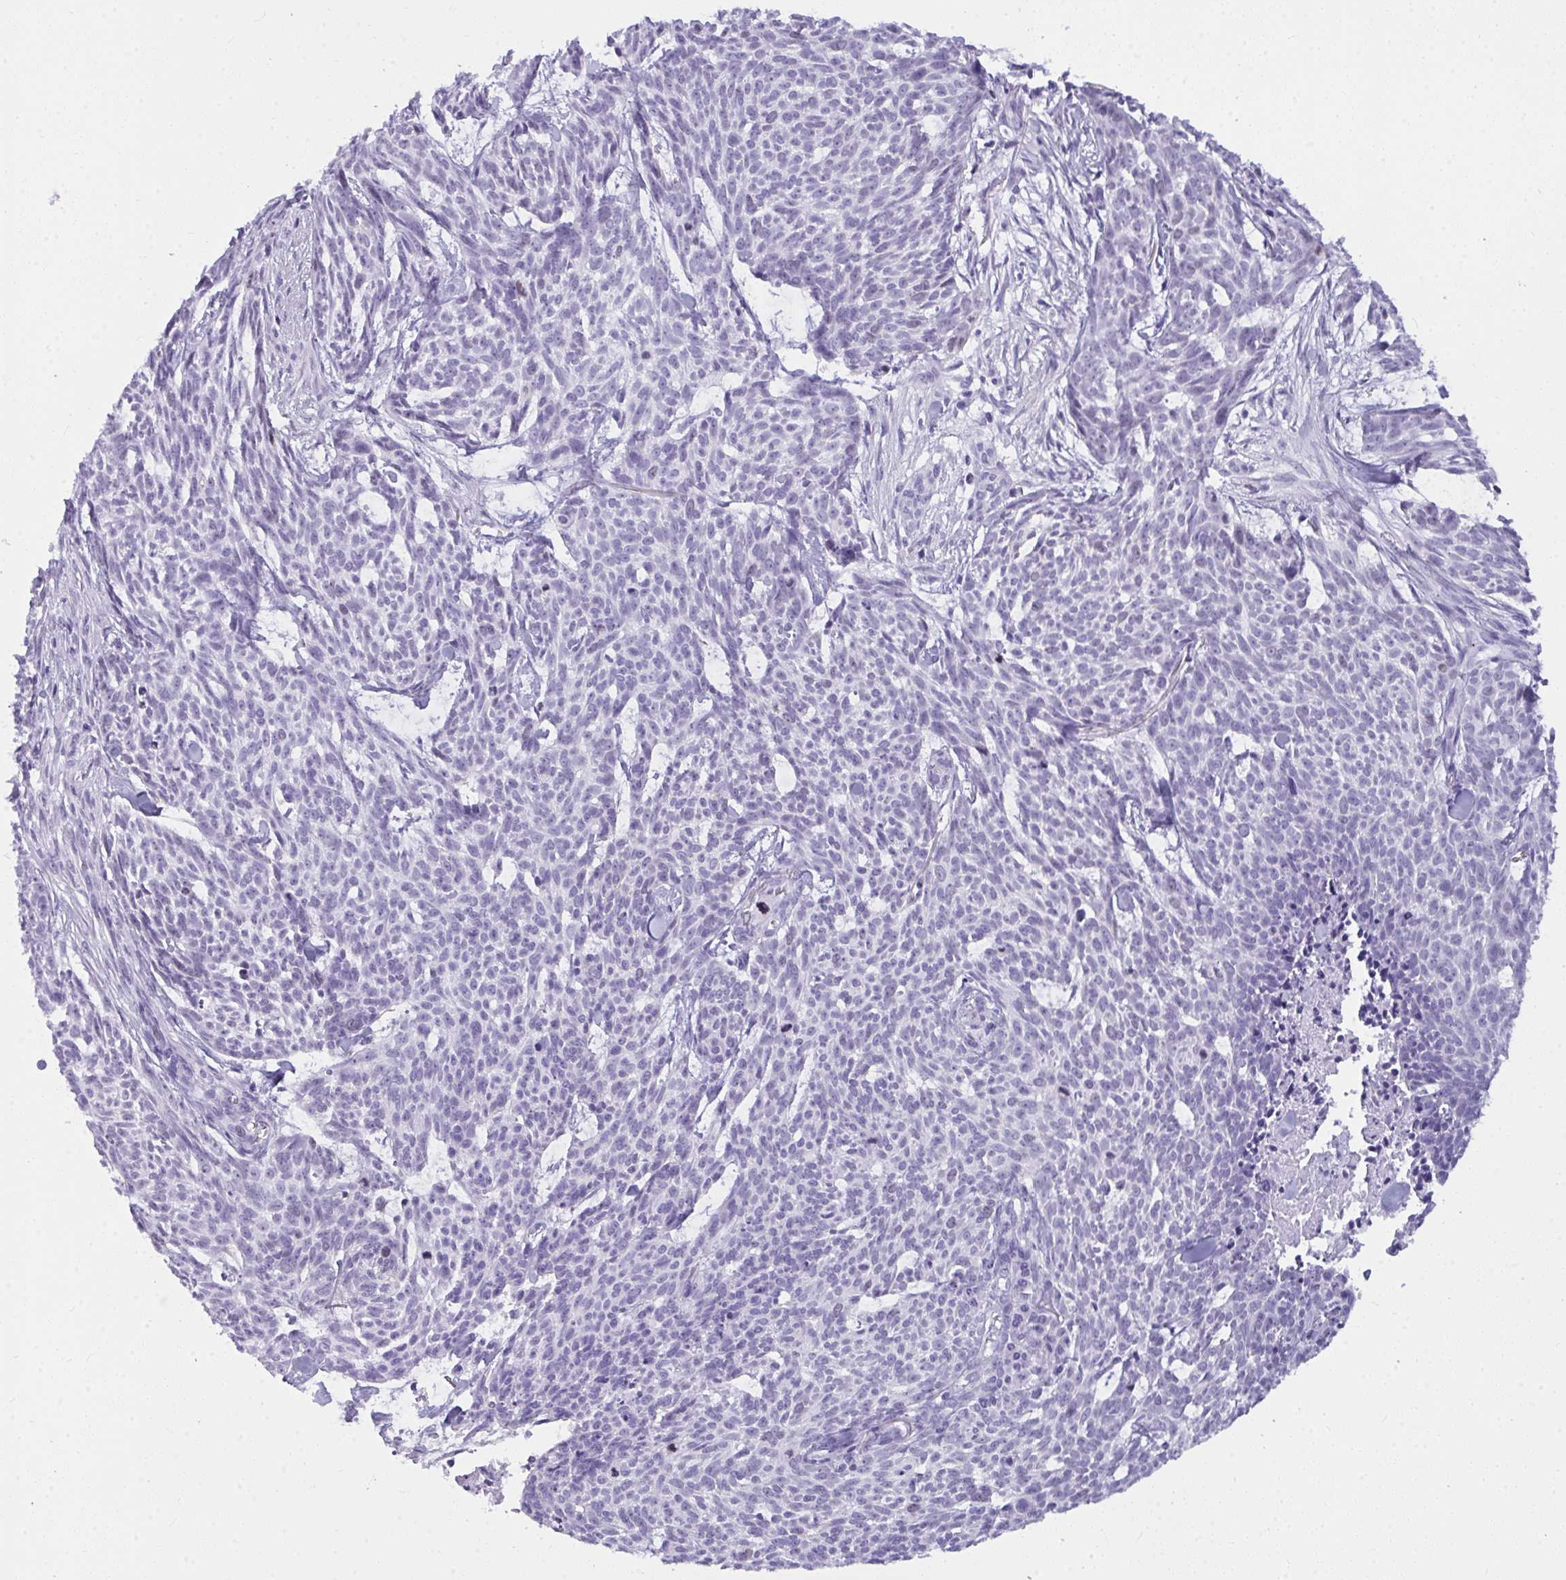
{"staining": {"intensity": "negative", "quantity": "none", "location": "none"}, "tissue": "skin cancer", "cell_type": "Tumor cells", "image_type": "cancer", "snomed": [{"axis": "morphology", "description": "Basal cell carcinoma"}, {"axis": "topography", "description": "Skin"}], "caption": "A photomicrograph of basal cell carcinoma (skin) stained for a protein reveals no brown staining in tumor cells.", "gene": "SUZ12", "patient": {"sex": "female", "age": 93}}